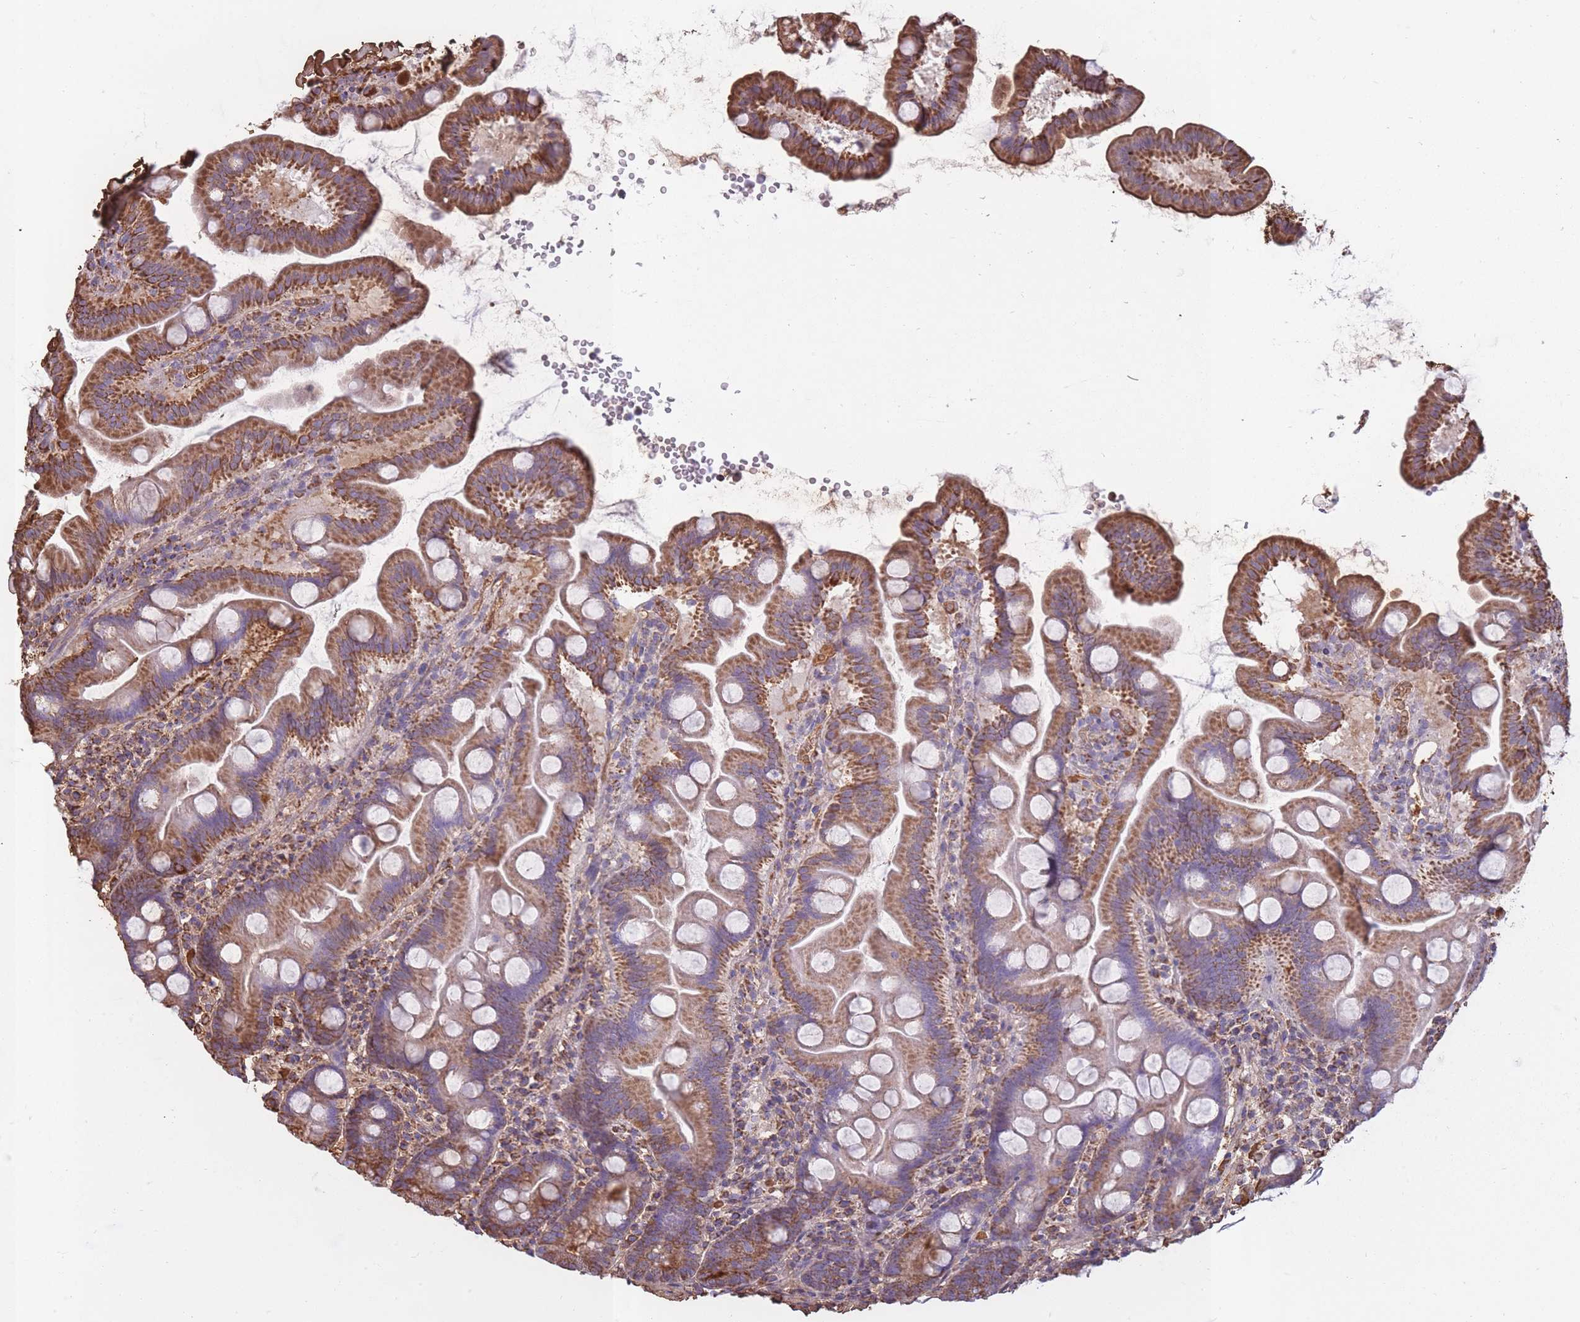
{"staining": {"intensity": "moderate", "quantity": ">75%", "location": "cytoplasmic/membranous"}, "tissue": "small intestine", "cell_type": "Glandular cells", "image_type": "normal", "snomed": [{"axis": "morphology", "description": "Normal tissue, NOS"}, {"axis": "topography", "description": "Small intestine"}], "caption": "Small intestine stained with DAB immunohistochemistry (IHC) displays medium levels of moderate cytoplasmic/membranous staining in approximately >75% of glandular cells.", "gene": "KAT2A", "patient": {"sex": "female", "age": 68}}